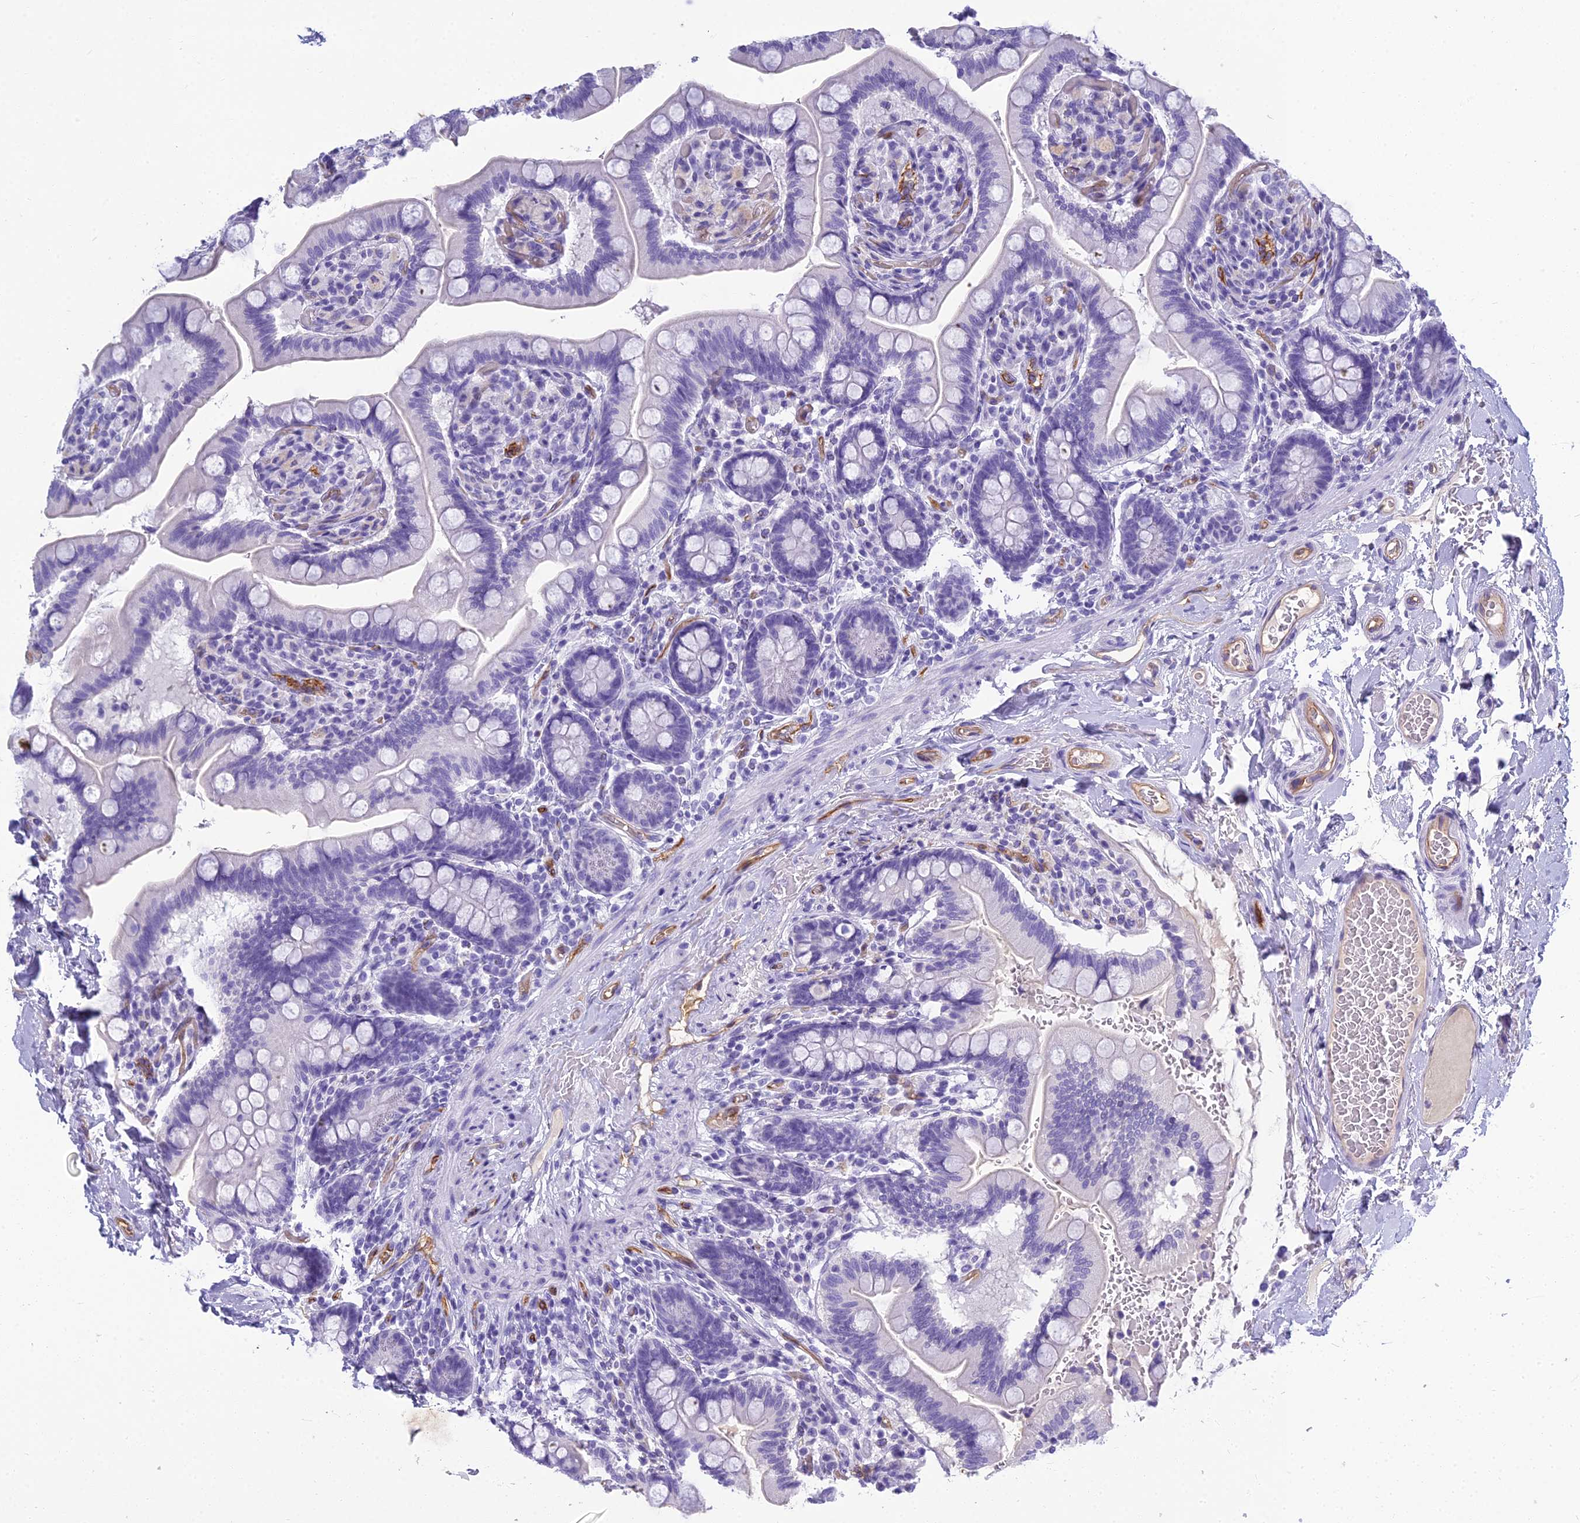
{"staining": {"intensity": "negative", "quantity": "none", "location": "none"}, "tissue": "small intestine", "cell_type": "Glandular cells", "image_type": "normal", "snomed": [{"axis": "morphology", "description": "Normal tissue, NOS"}, {"axis": "topography", "description": "Small intestine"}], "caption": "Immunohistochemistry (IHC) of unremarkable small intestine displays no staining in glandular cells.", "gene": "NINJ1", "patient": {"sex": "female", "age": 64}}